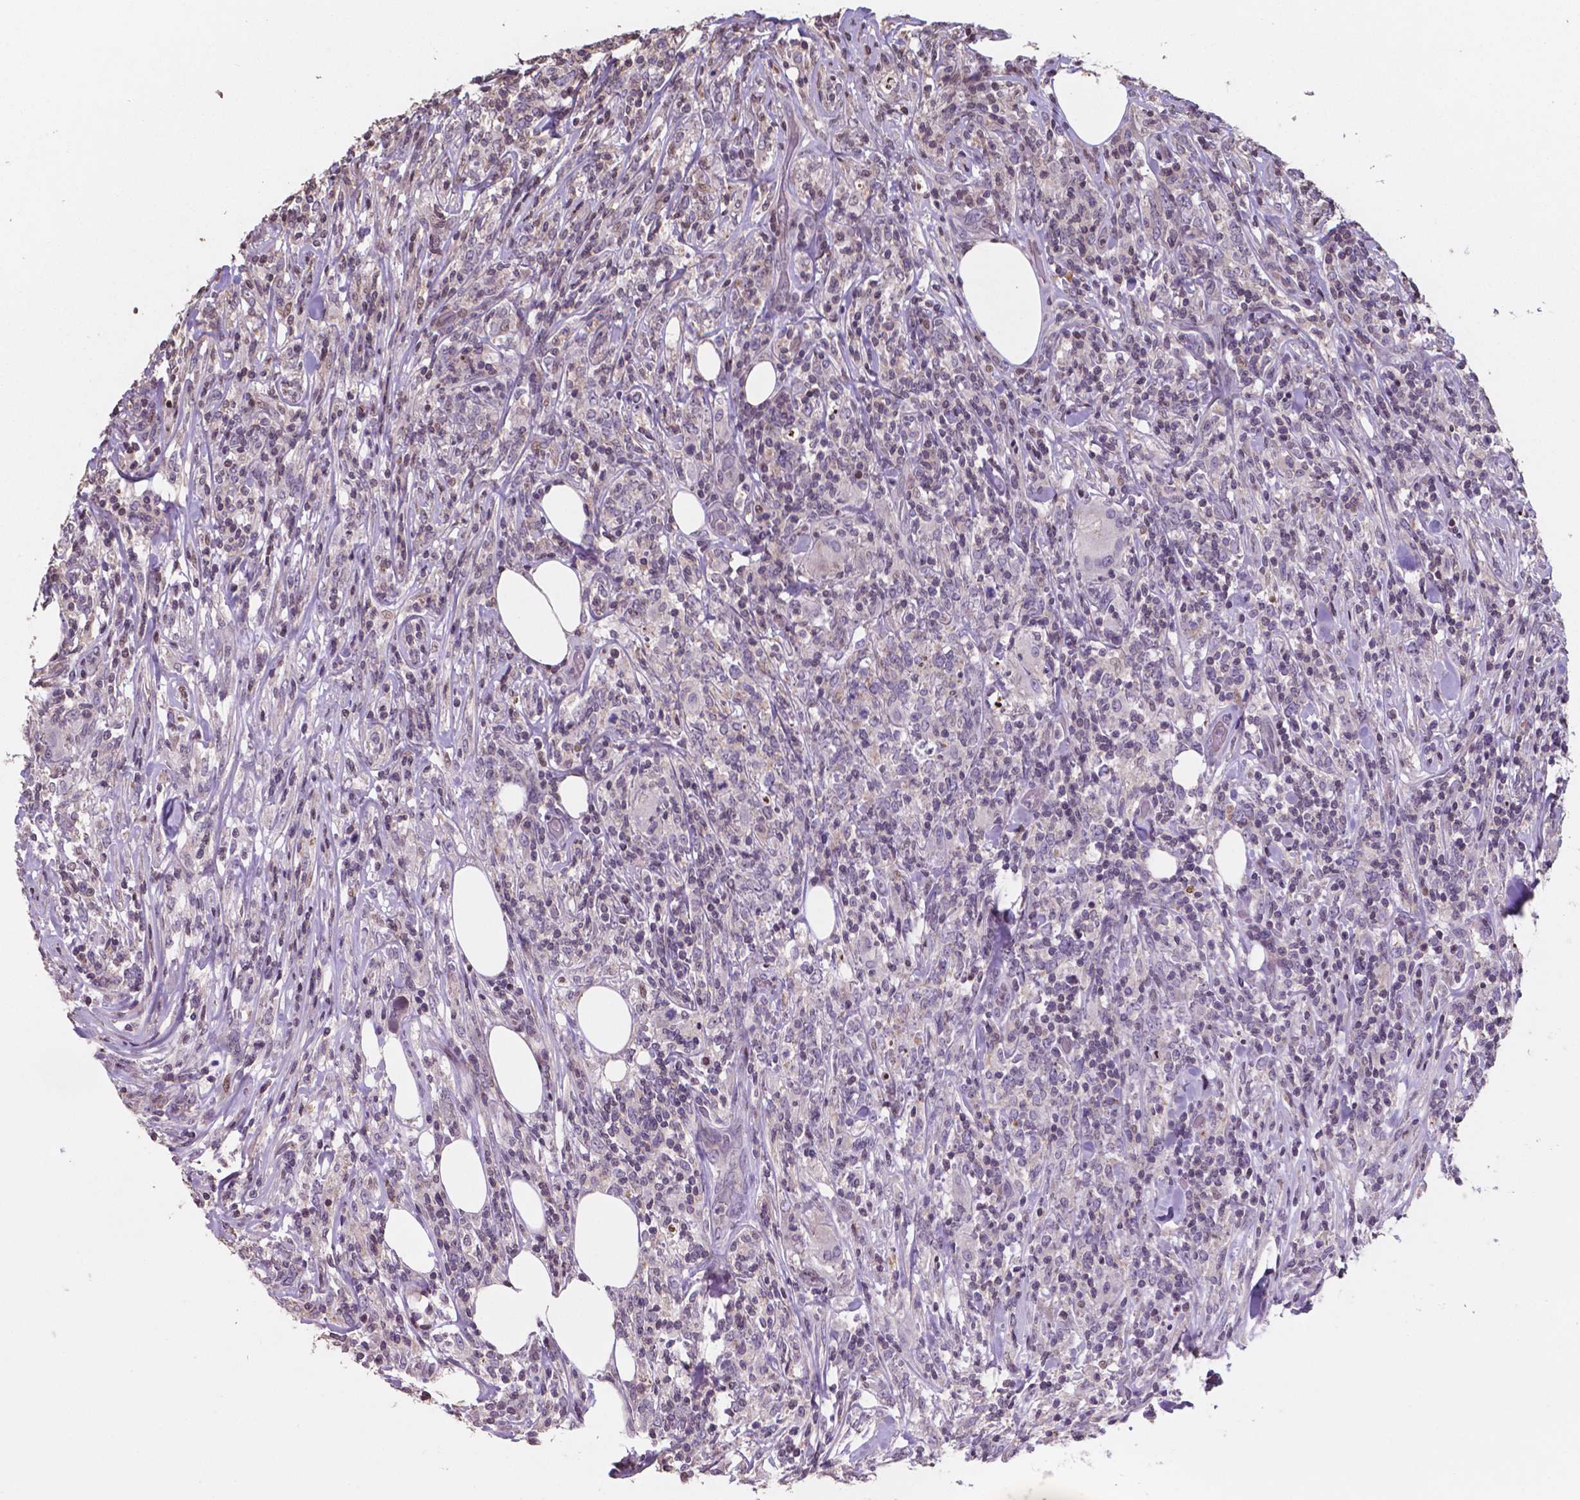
{"staining": {"intensity": "negative", "quantity": "none", "location": "none"}, "tissue": "lymphoma", "cell_type": "Tumor cells", "image_type": "cancer", "snomed": [{"axis": "morphology", "description": "Malignant lymphoma, non-Hodgkin's type, High grade"}, {"axis": "topography", "description": "Lymph node"}], "caption": "There is no significant staining in tumor cells of malignant lymphoma, non-Hodgkin's type (high-grade).", "gene": "MLC1", "patient": {"sex": "female", "age": 84}}